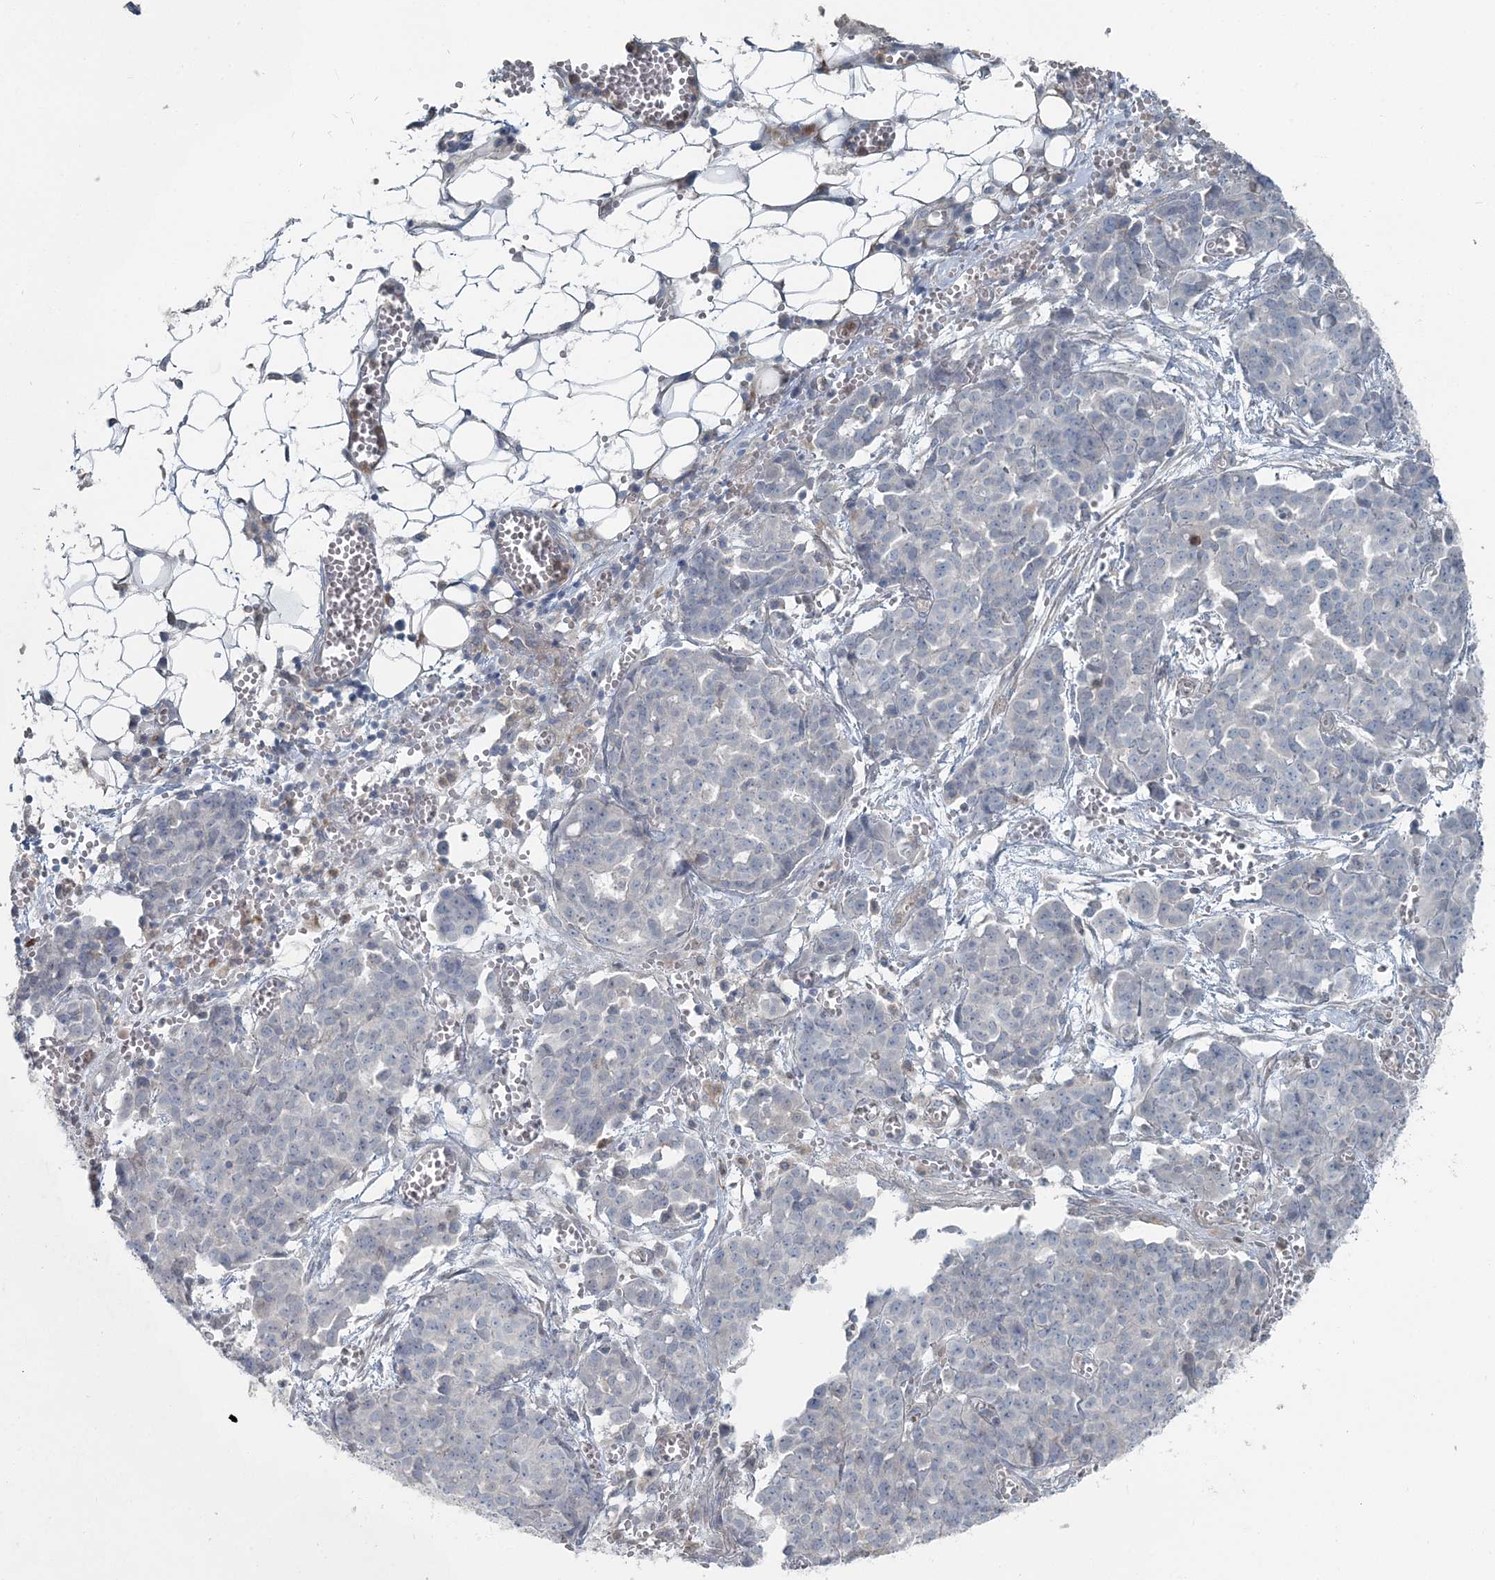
{"staining": {"intensity": "negative", "quantity": "none", "location": "none"}, "tissue": "ovarian cancer", "cell_type": "Tumor cells", "image_type": "cancer", "snomed": [{"axis": "morphology", "description": "Cystadenocarcinoma, serous, NOS"}, {"axis": "topography", "description": "Soft tissue"}, {"axis": "topography", "description": "Ovary"}], "caption": "This micrograph is of ovarian cancer (serous cystadenocarcinoma) stained with immunohistochemistry to label a protein in brown with the nuclei are counter-stained blue. There is no positivity in tumor cells.", "gene": "FBXL17", "patient": {"sex": "female", "age": 57}}